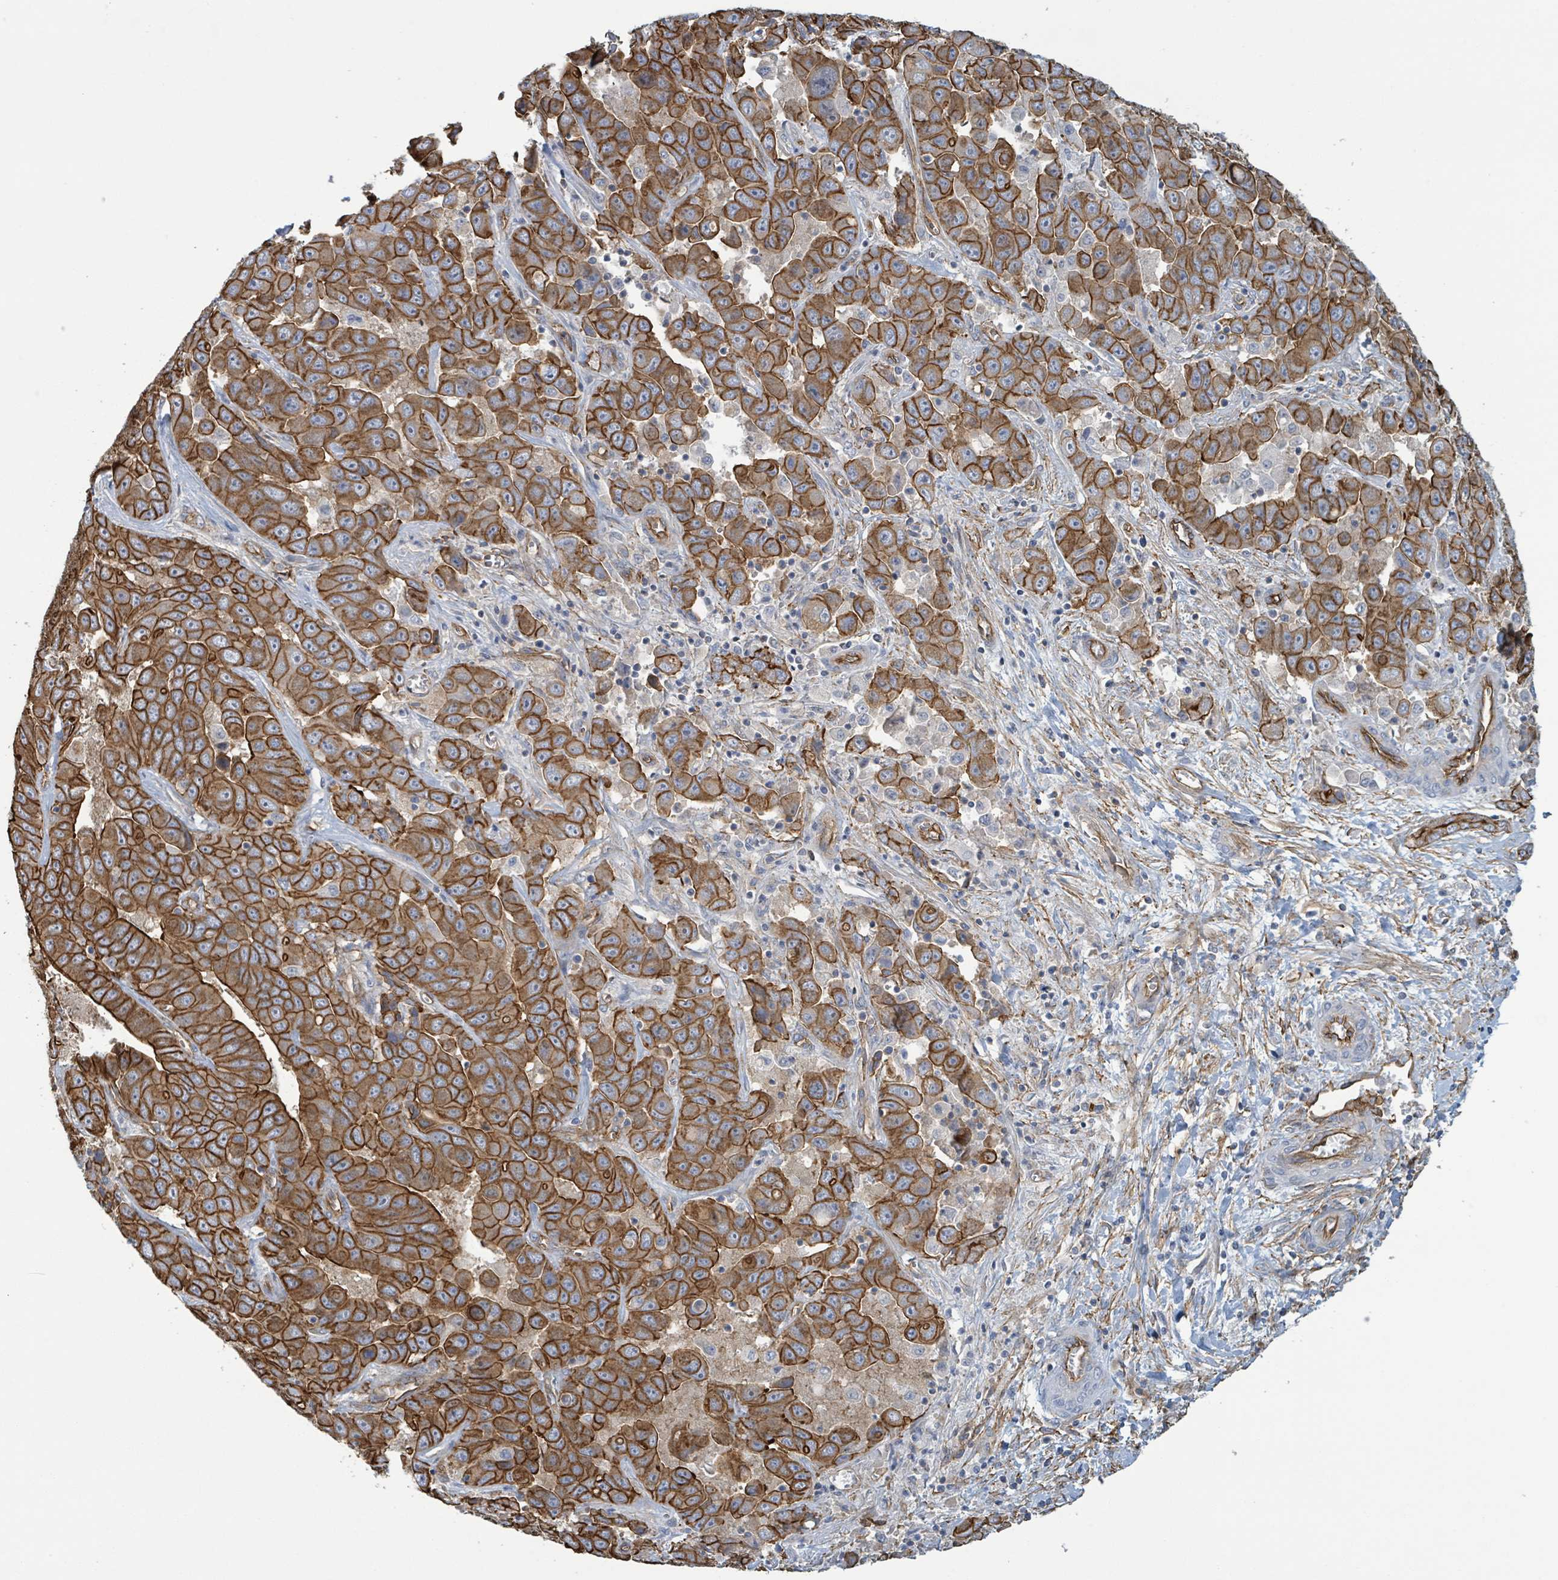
{"staining": {"intensity": "strong", "quantity": ">75%", "location": "cytoplasmic/membranous"}, "tissue": "liver cancer", "cell_type": "Tumor cells", "image_type": "cancer", "snomed": [{"axis": "morphology", "description": "Cholangiocarcinoma"}, {"axis": "topography", "description": "Liver"}], "caption": "Liver cancer (cholangiocarcinoma) stained for a protein exhibits strong cytoplasmic/membranous positivity in tumor cells. (DAB IHC with brightfield microscopy, high magnification).", "gene": "LDOC1", "patient": {"sex": "female", "age": 52}}